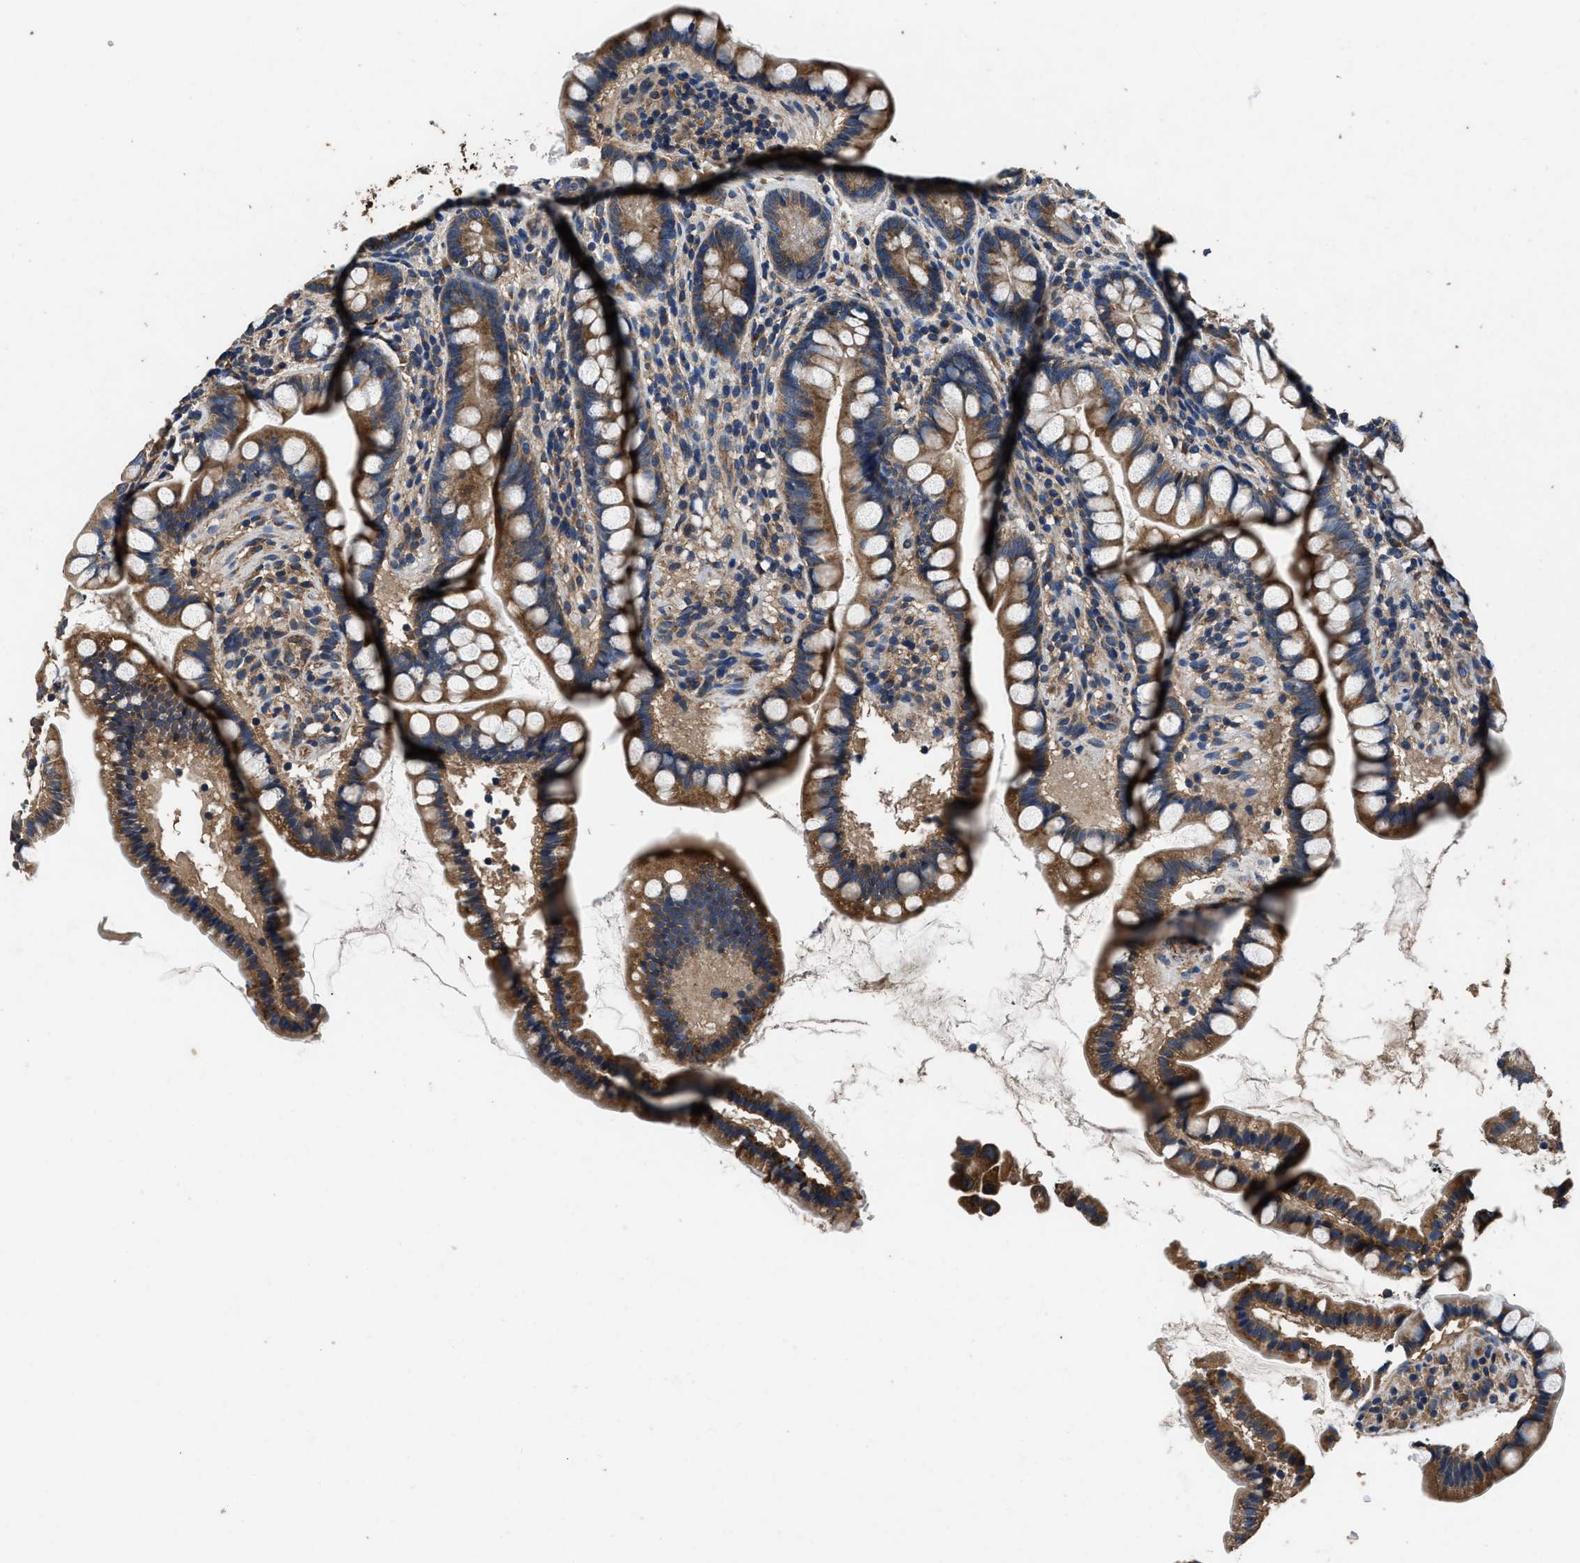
{"staining": {"intensity": "strong", "quantity": ">75%", "location": "cytoplasmic/membranous"}, "tissue": "small intestine", "cell_type": "Glandular cells", "image_type": "normal", "snomed": [{"axis": "morphology", "description": "Normal tissue, NOS"}, {"axis": "topography", "description": "Small intestine"}], "caption": "Protein staining of benign small intestine reveals strong cytoplasmic/membranous expression in about >75% of glandular cells.", "gene": "DHRS7B", "patient": {"sex": "female", "age": 84}}